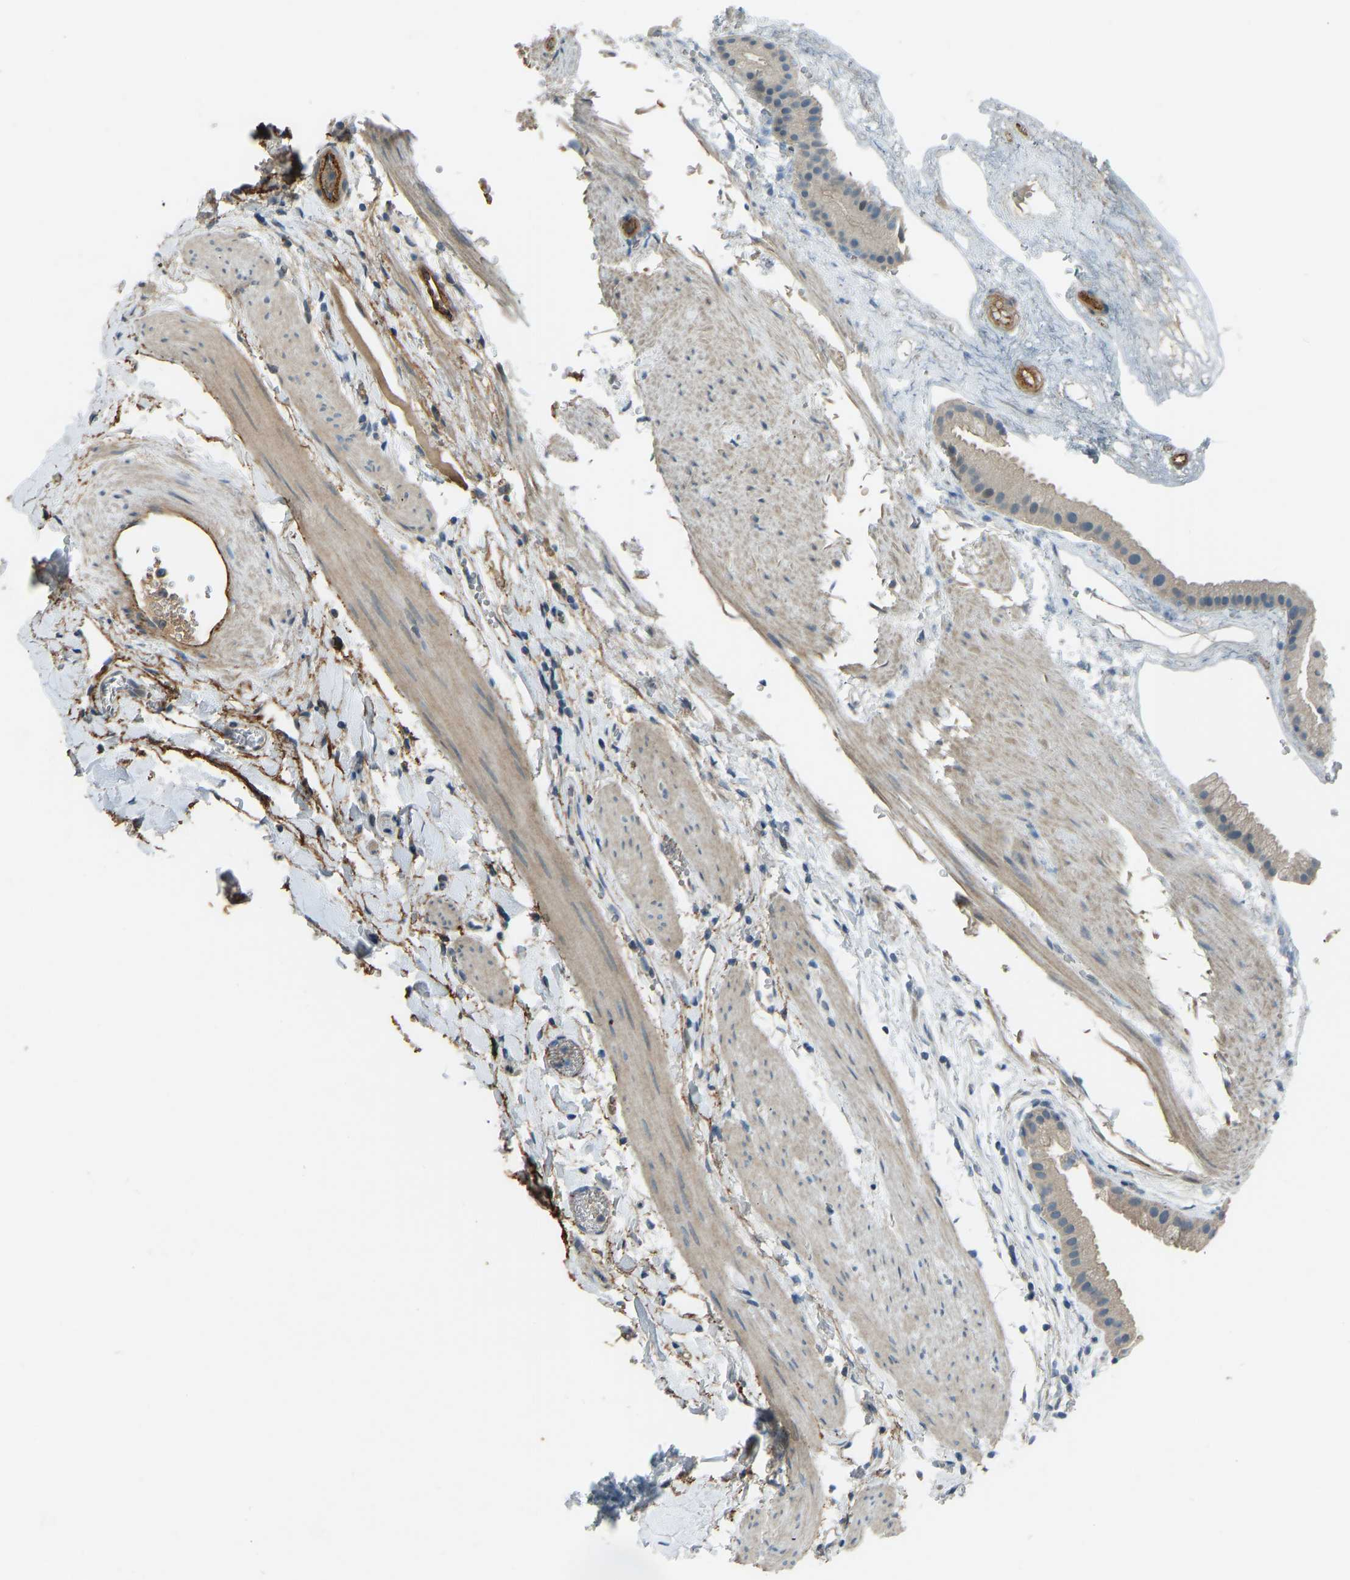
{"staining": {"intensity": "weak", "quantity": ">75%", "location": "cytoplasmic/membranous"}, "tissue": "gallbladder", "cell_type": "Glandular cells", "image_type": "normal", "snomed": [{"axis": "morphology", "description": "Normal tissue, NOS"}, {"axis": "topography", "description": "Gallbladder"}], "caption": "IHC image of normal human gallbladder stained for a protein (brown), which displays low levels of weak cytoplasmic/membranous expression in approximately >75% of glandular cells.", "gene": "FBLN2", "patient": {"sex": "female", "age": 64}}